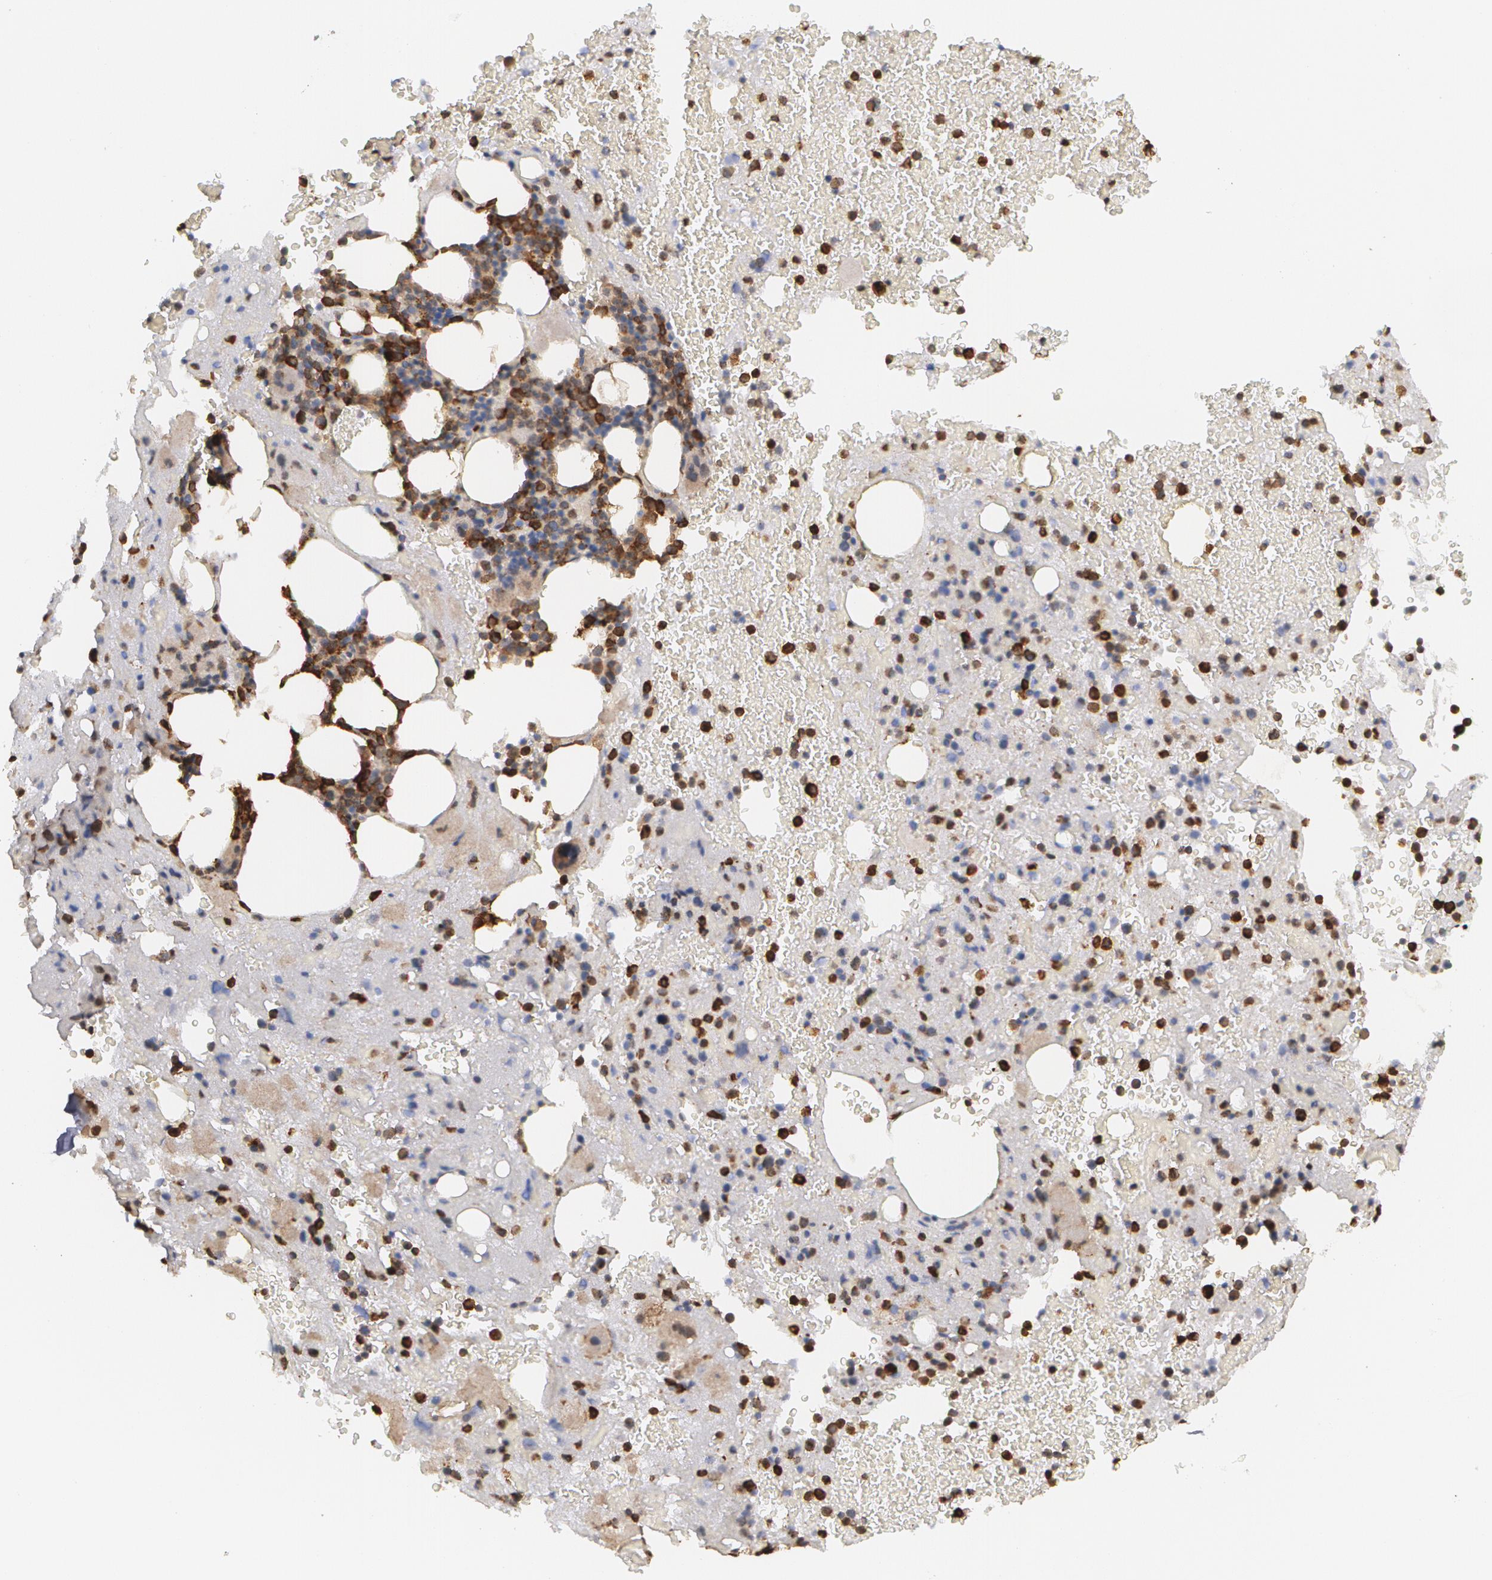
{"staining": {"intensity": "strong", "quantity": ">75%", "location": "cytoplasmic/membranous"}, "tissue": "bone marrow", "cell_type": "Hematopoietic cells", "image_type": "normal", "snomed": [{"axis": "morphology", "description": "Normal tissue, NOS"}, {"axis": "topography", "description": "Bone marrow"}], "caption": "High-power microscopy captured an immunohistochemistry (IHC) micrograph of benign bone marrow, revealing strong cytoplasmic/membranous staining in approximately >75% of hematopoietic cells.", "gene": "MTHFD1", "patient": {"sex": "male", "age": 75}}